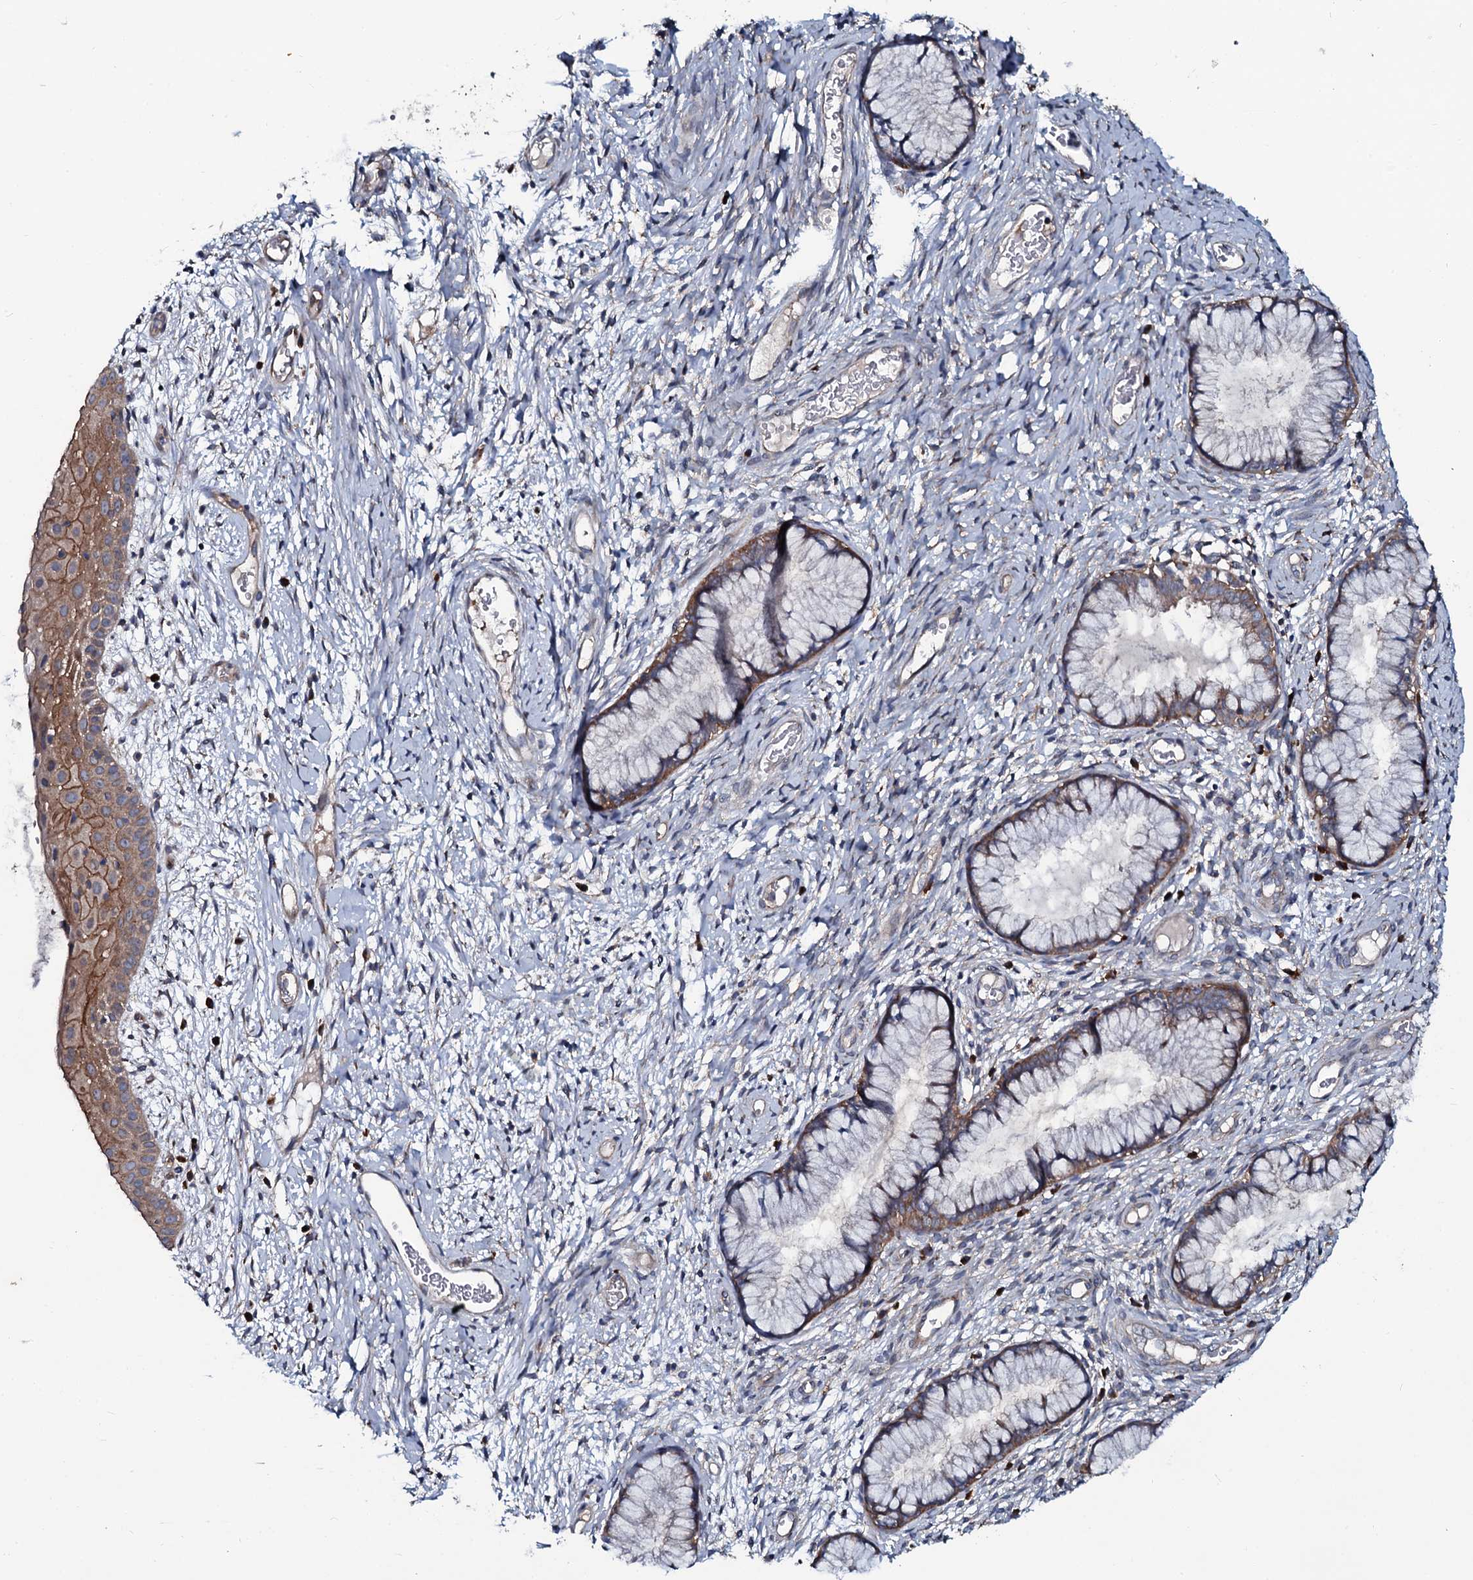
{"staining": {"intensity": "moderate", "quantity": ">75%", "location": "cytoplasmic/membranous"}, "tissue": "cervix", "cell_type": "Glandular cells", "image_type": "normal", "snomed": [{"axis": "morphology", "description": "Normal tissue, NOS"}, {"axis": "topography", "description": "Cervix"}], "caption": "Human cervix stained with a brown dye reveals moderate cytoplasmic/membranous positive expression in approximately >75% of glandular cells.", "gene": "USPL1", "patient": {"sex": "female", "age": 42}}